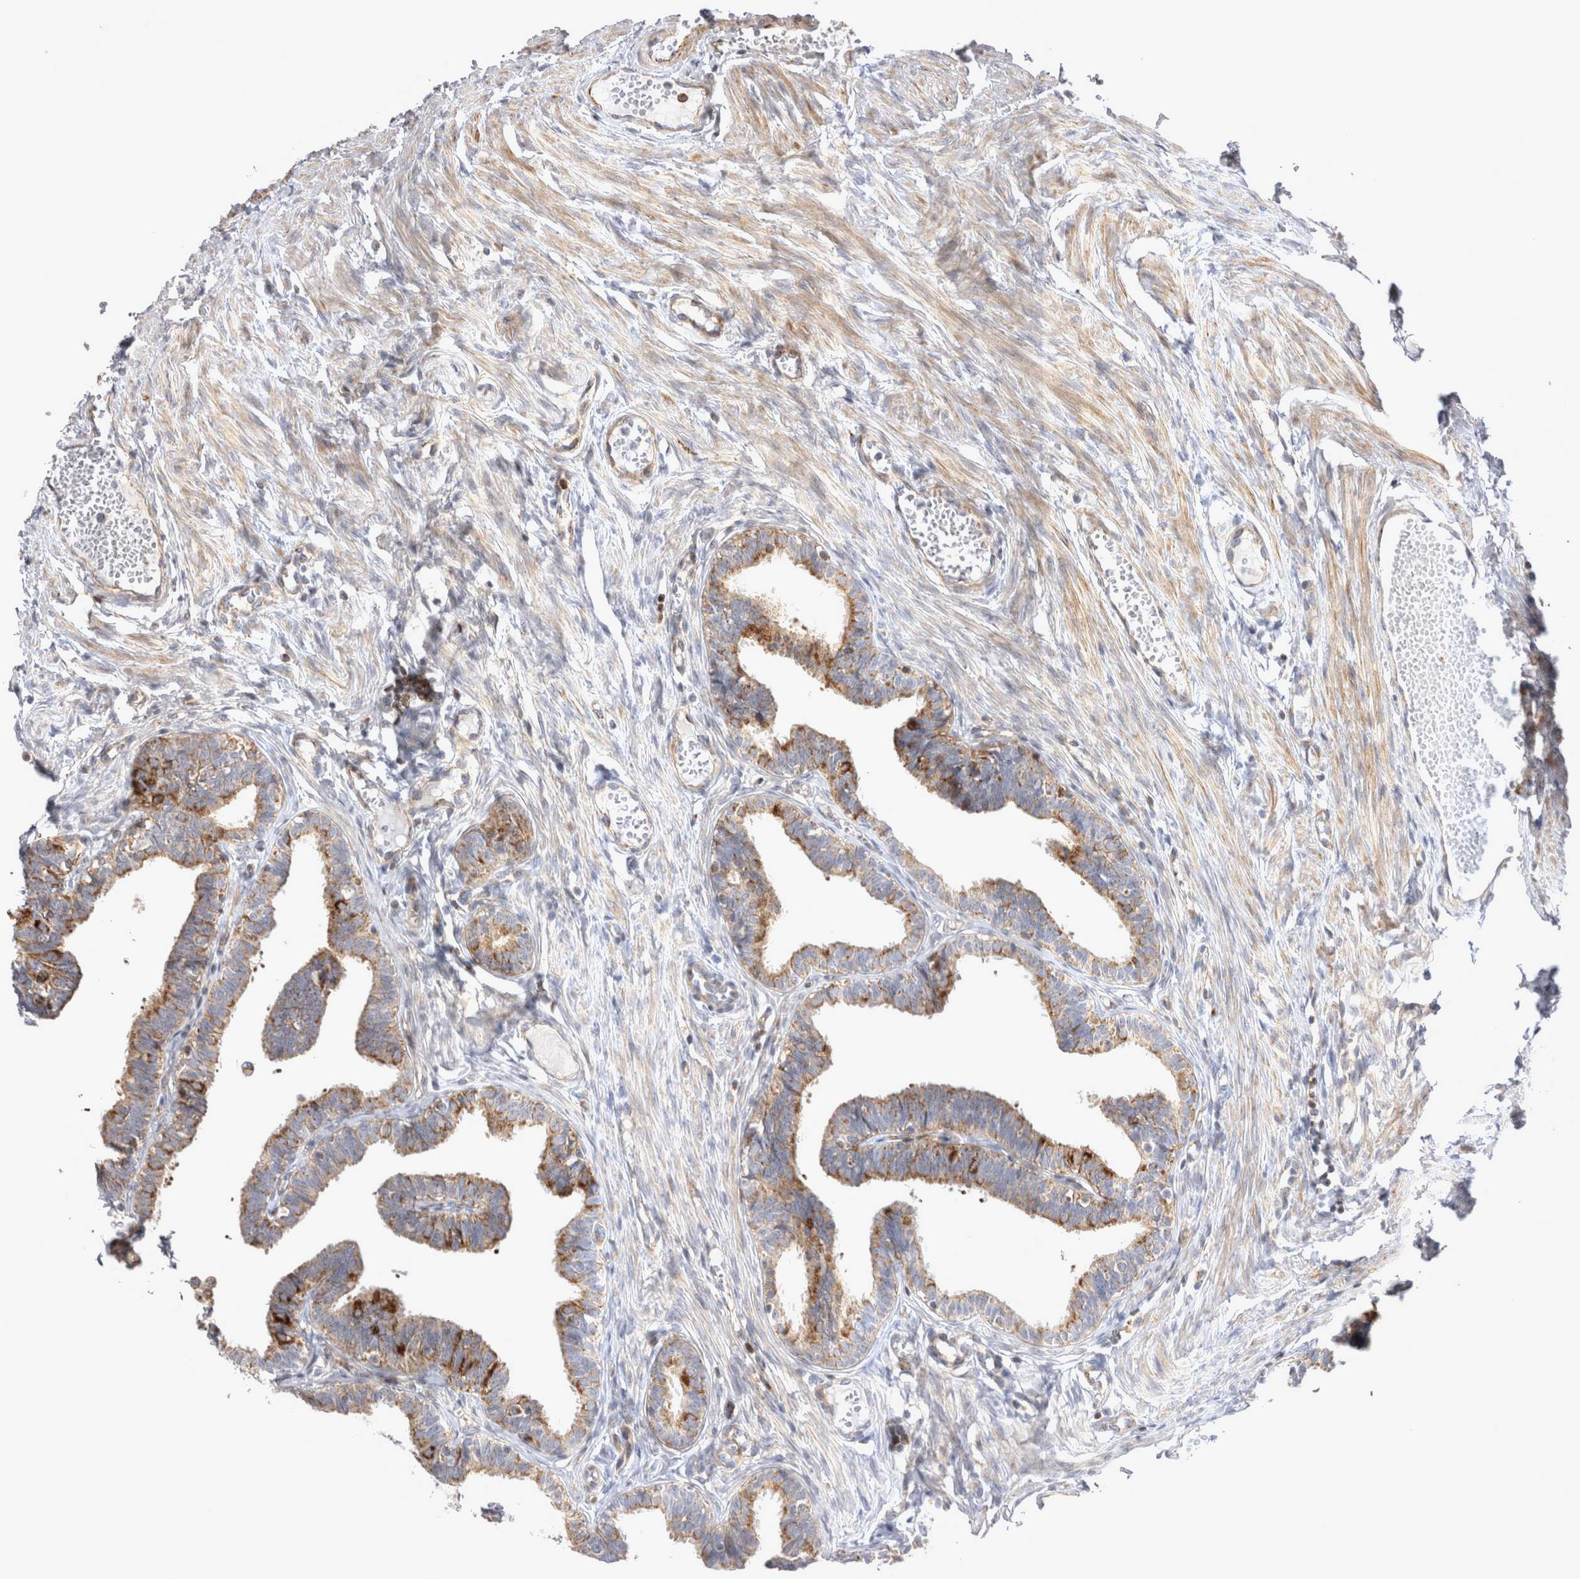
{"staining": {"intensity": "moderate", "quantity": ">75%", "location": "cytoplasmic/membranous"}, "tissue": "fallopian tube", "cell_type": "Glandular cells", "image_type": "normal", "snomed": [{"axis": "morphology", "description": "Normal tissue, NOS"}, {"axis": "topography", "description": "Fallopian tube"}, {"axis": "topography", "description": "Ovary"}], "caption": "There is medium levels of moderate cytoplasmic/membranous staining in glandular cells of normal fallopian tube, as demonstrated by immunohistochemical staining (brown color).", "gene": "TSPOAP1", "patient": {"sex": "female", "age": 23}}